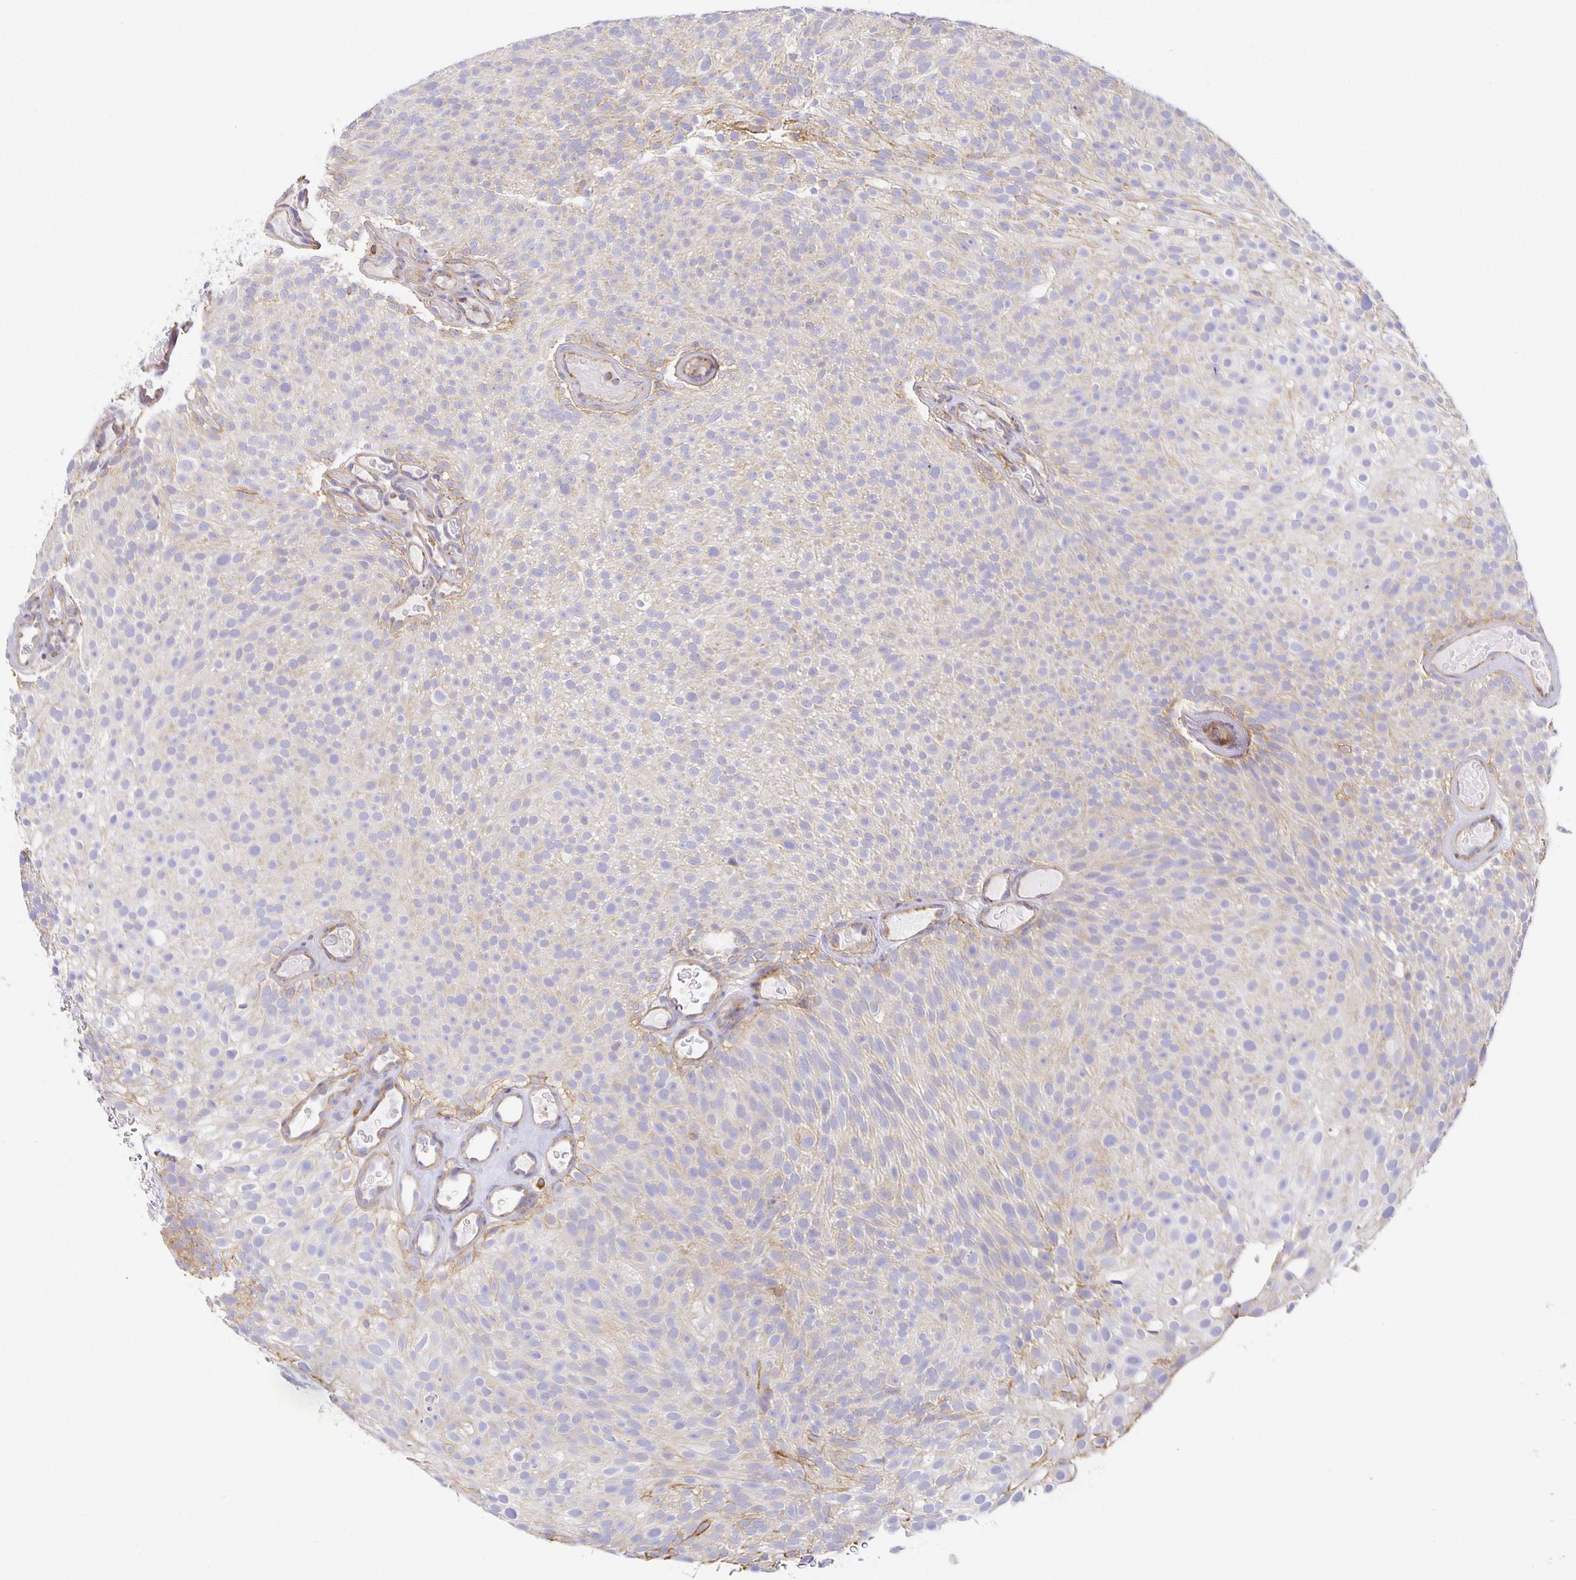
{"staining": {"intensity": "weak", "quantity": "<25%", "location": "cytoplasmic/membranous"}, "tissue": "urothelial cancer", "cell_type": "Tumor cells", "image_type": "cancer", "snomed": [{"axis": "morphology", "description": "Urothelial carcinoma, Low grade"}, {"axis": "topography", "description": "Urinary bladder"}], "caption": "Tumor cells show no significant protein expression in urothelial cancer.", "gene": "FLRT3", "patient": {"sex": "male", "age": 78}}